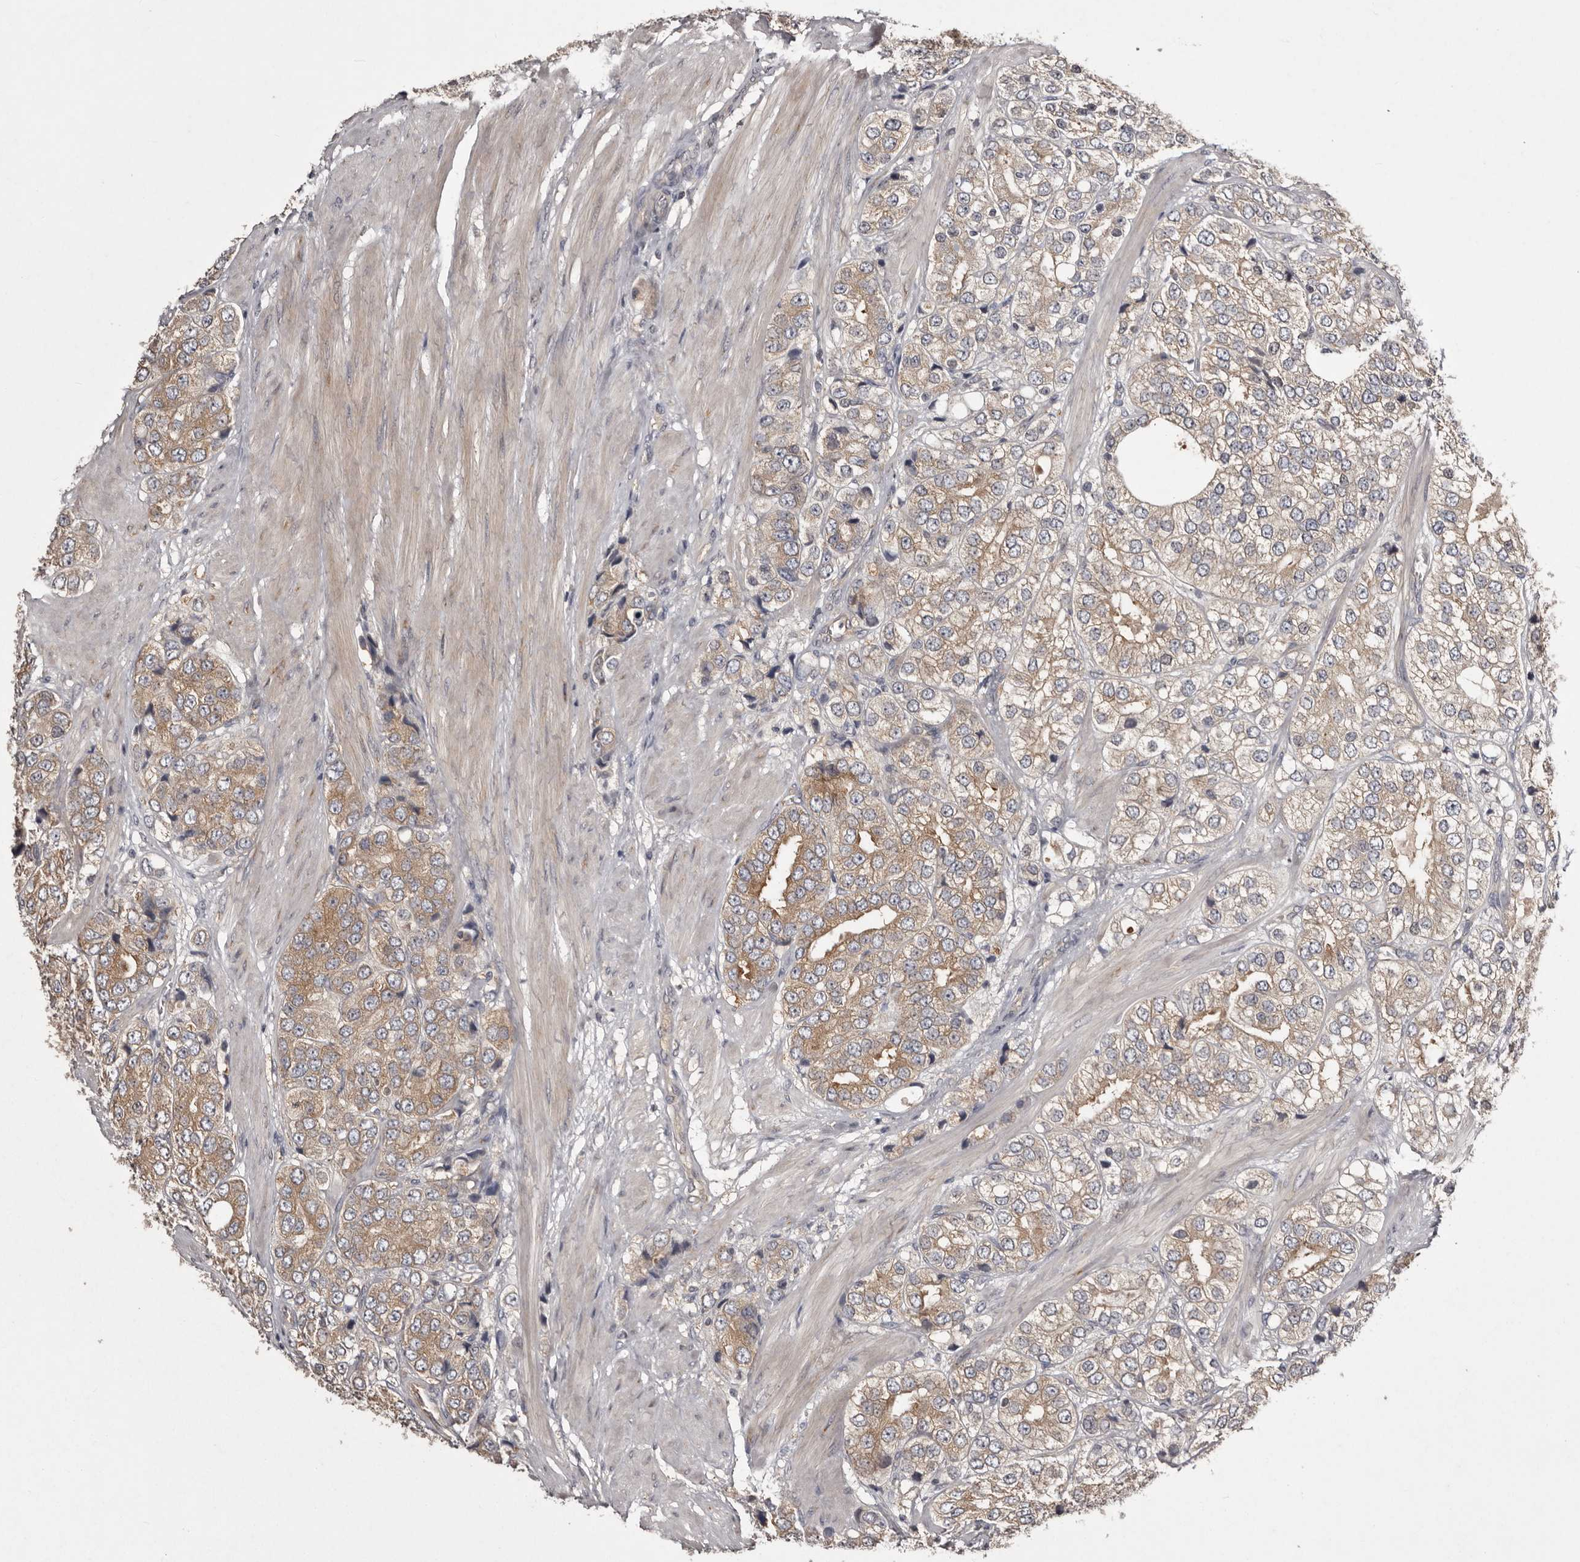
{"staining": {"intensity": "weak", "quantity": "<25%", "location": "cytoplasmic/membranous"}, "tissue": "prostate cancer", "cell_type": "Tumor cells", "image_type": "cancer", "snomed": [{"axis": "morphology", "description": "Adenocarcinoma, High grade"}, {"axis": "topography", "description": "Prostate"}], "caption": "Micrograph shows no protein staining in tumor cells of prostate adenocarcinoma (high-grade) tissue. Nuclei are stained in blue.", "gene": "DARS1", "patient": {"sex": "male", "age": 50}}